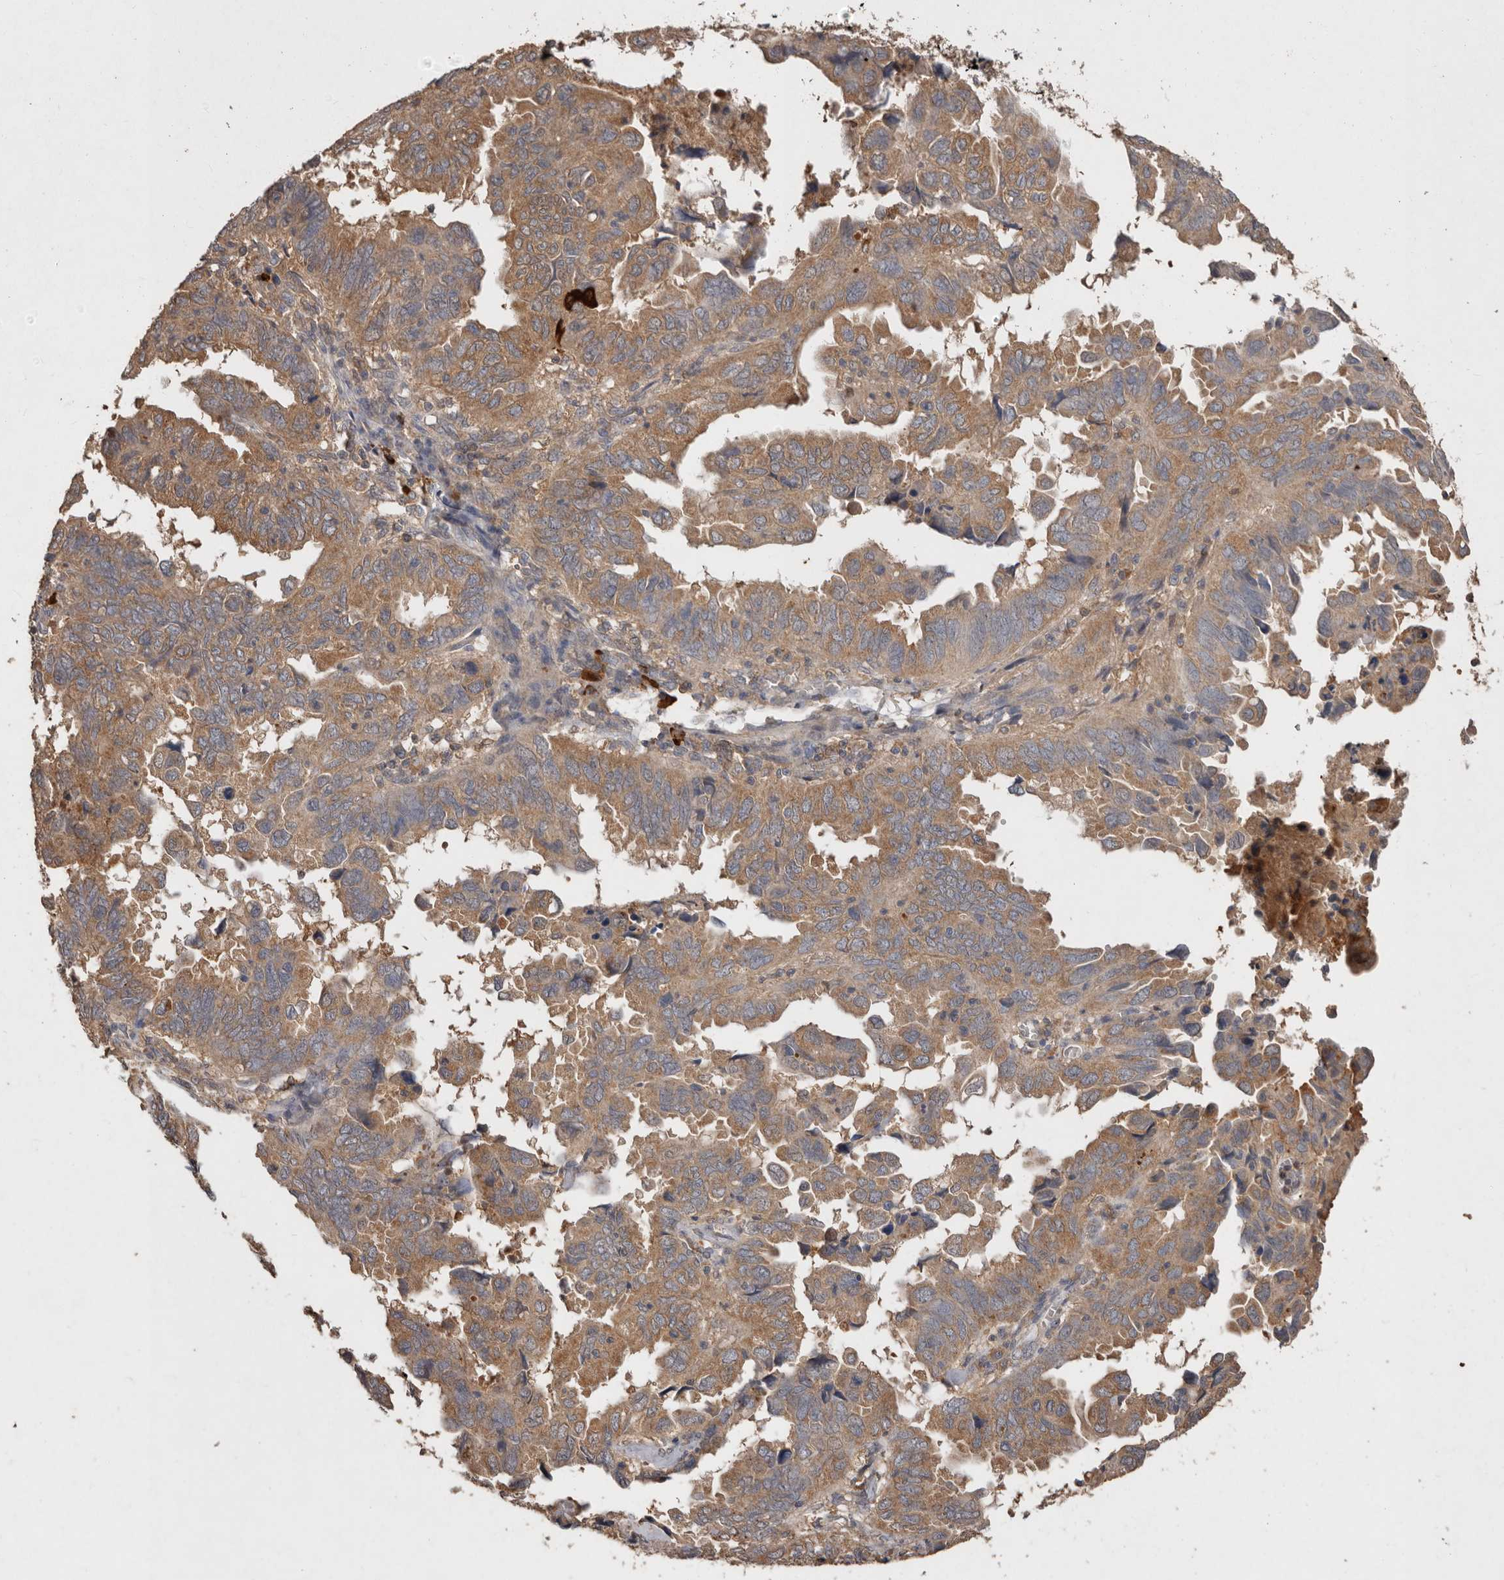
{"staining": {"intensity": "moderate", "quantity": ">75%", "location": "cytoplasmic/membranous"}, "tissue": "endometrial cancer", "cell_type": "Tumor cells", "image_type": "cancer", "snomed": [{"axis": "morphology", "description": "Adenocarcinoma, NOS"}, {"axis": "topography", "description": "Uterus"}], "caption": "A histopathology image showing moderate cytoplasmic/membranous expression in approximately >75% of tumor cells in endometrial cancer (adenocarcinoma), as visualized by brown immunohistochemical staining.", "gene": "EDEM1", "patient": {"sex": "female", "age": 77}}